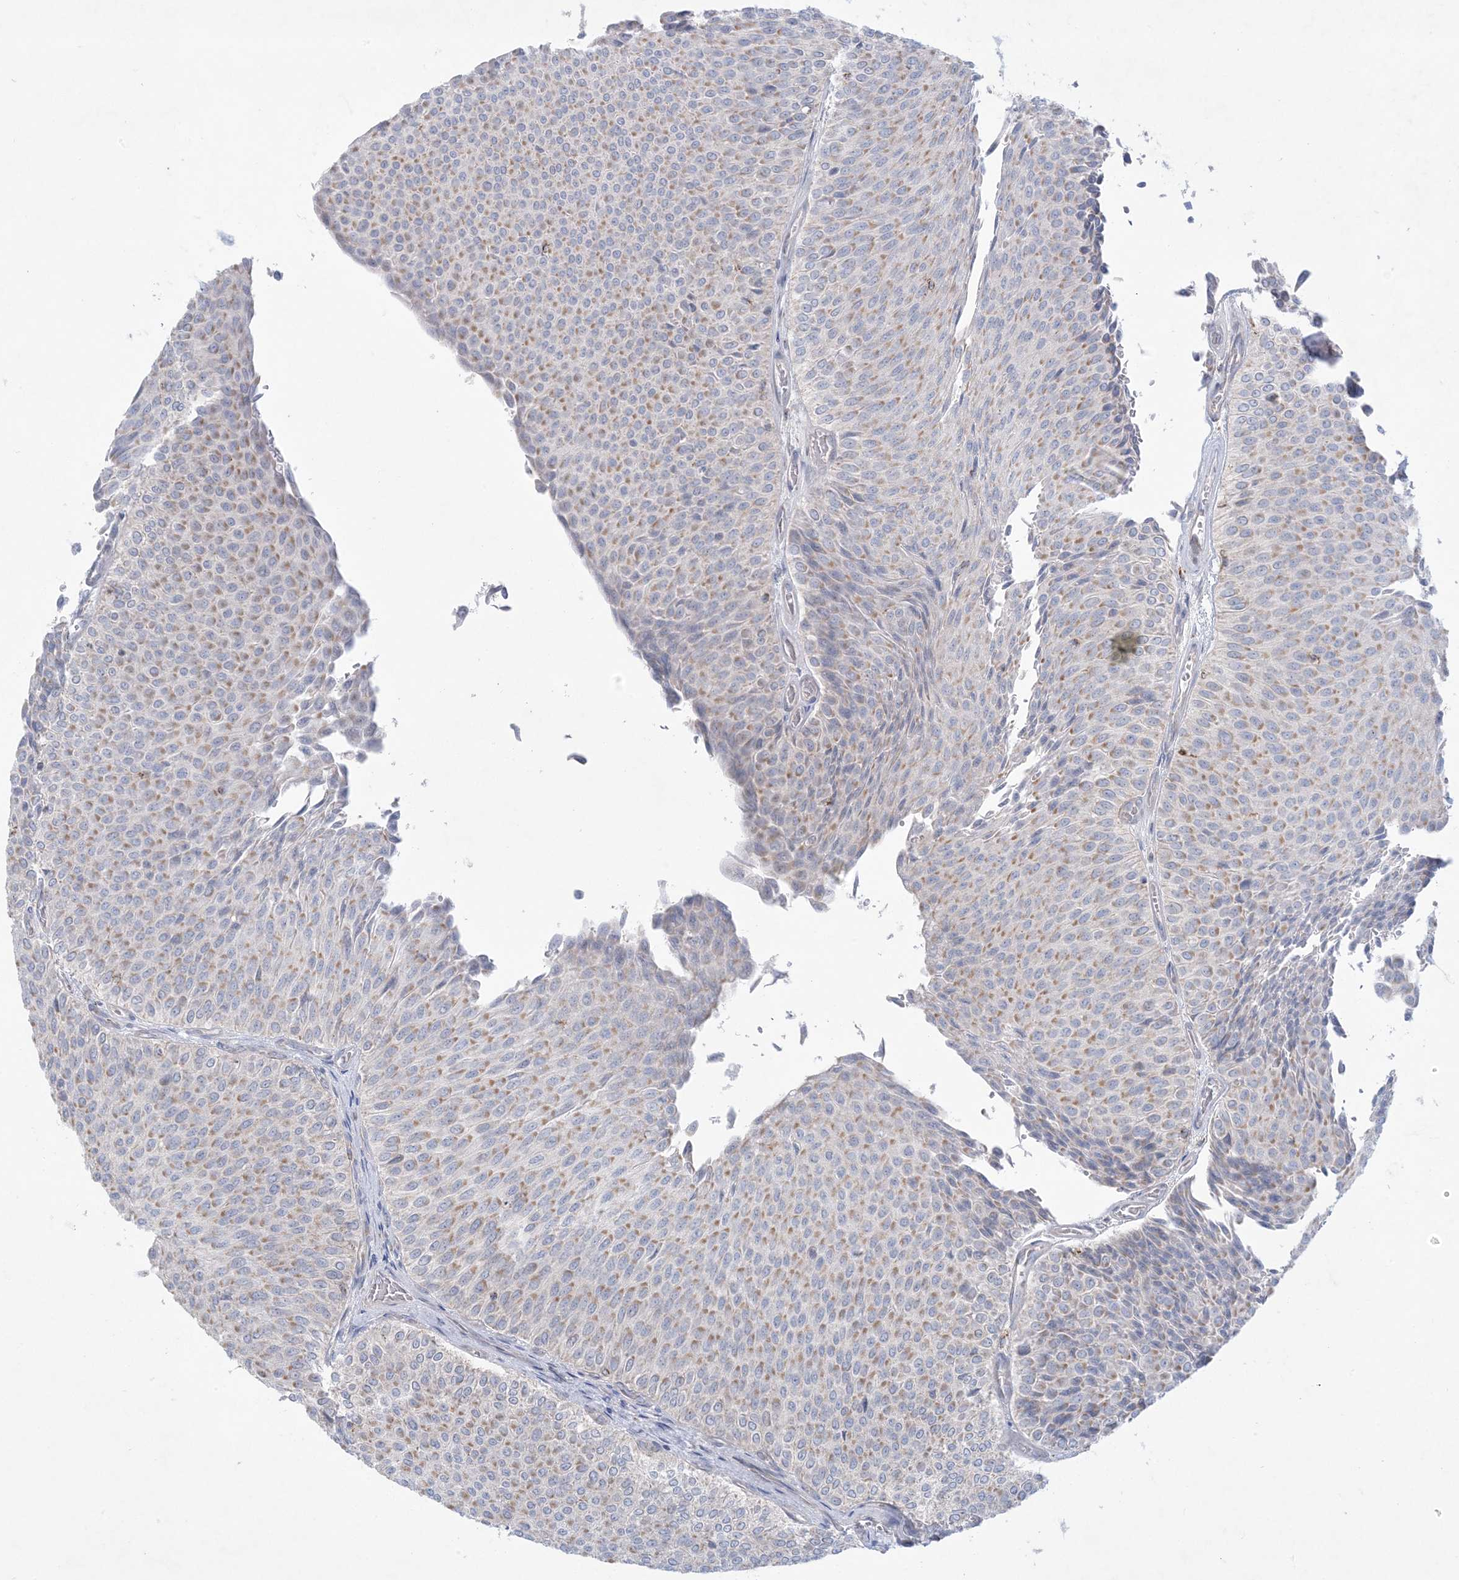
{"staining": {"intensity": "weak", "quantity": ">75%", "location": "cytoplasmic/membranous"}, "tissue": "urothelial cancer", "cell_type": "Tumor cells", "image_type": "cancer", "snomed": [{"axis": "morphology", "description": "Urothelial carcinoma, Low grade"}, {"axis": "topography", "description": "Urinary bladder"}], "caption": "This histopathology image shows immunohistochemistry staining of human urothelial carcinoma (low-grade), with low weak cytoplasmic/membranous positivity in approximately >75% of tumor cells.", "gene": "KCTD6", "patient": {"sex": "male", "age": 78}}